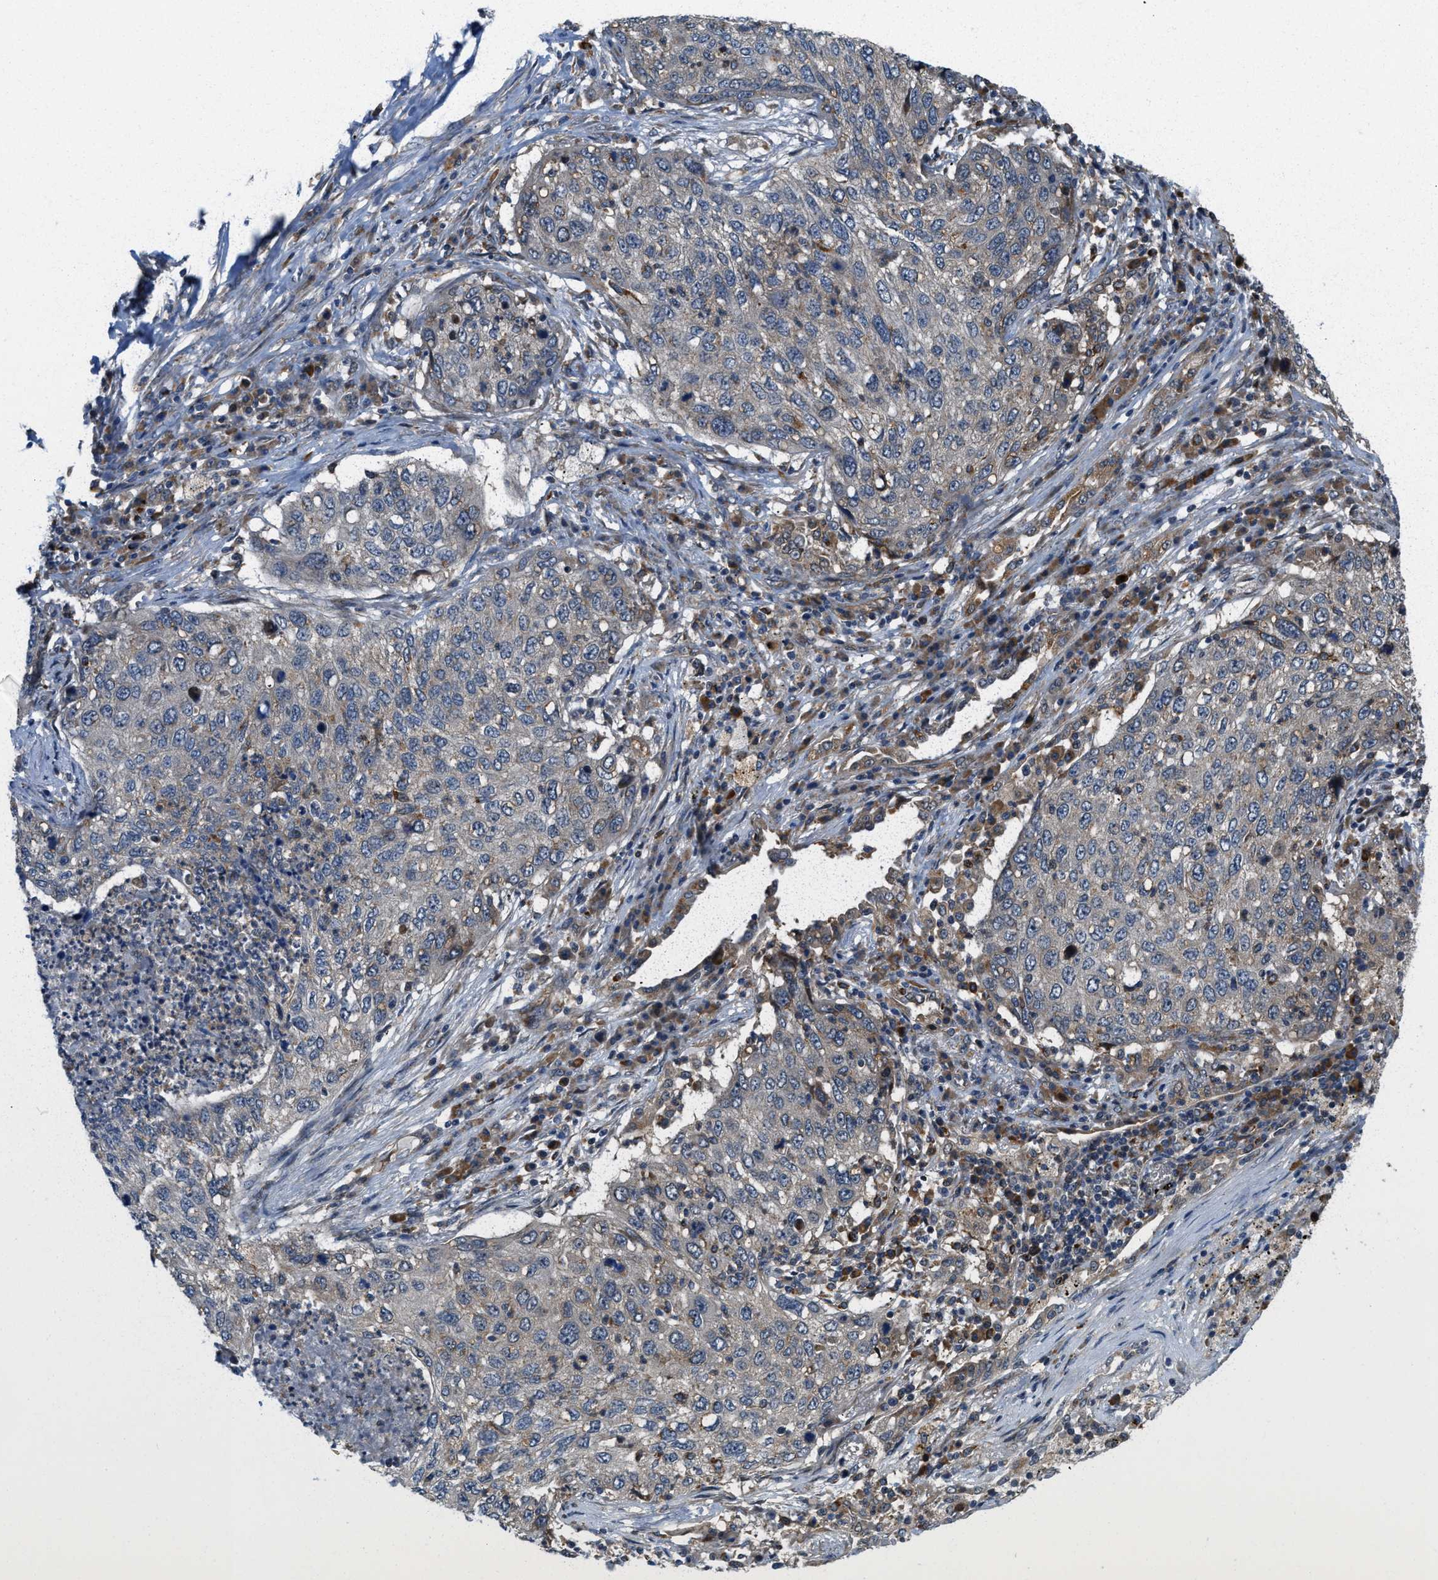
{"staining": {"intensity": "weak", "quantity": "<25%", "location": "cytoplasmic/membranous"}, "tissue": "lung cancer", "cell_type": "Tumor cells", "image_type": "cancer", "snomed": [{"axis": "morphology", "description": "Squamous cell carcinoma, NOS"}, {"axis": "topography", "description": "Lung"}], "caption": "This is a photomicrograph of immunohistochemistry (IHC) staining of lung cancer, which shows no positivity in tumor cells.", "gene": "STARD3NL", "patient": {"sex": "female", "age": 63}}